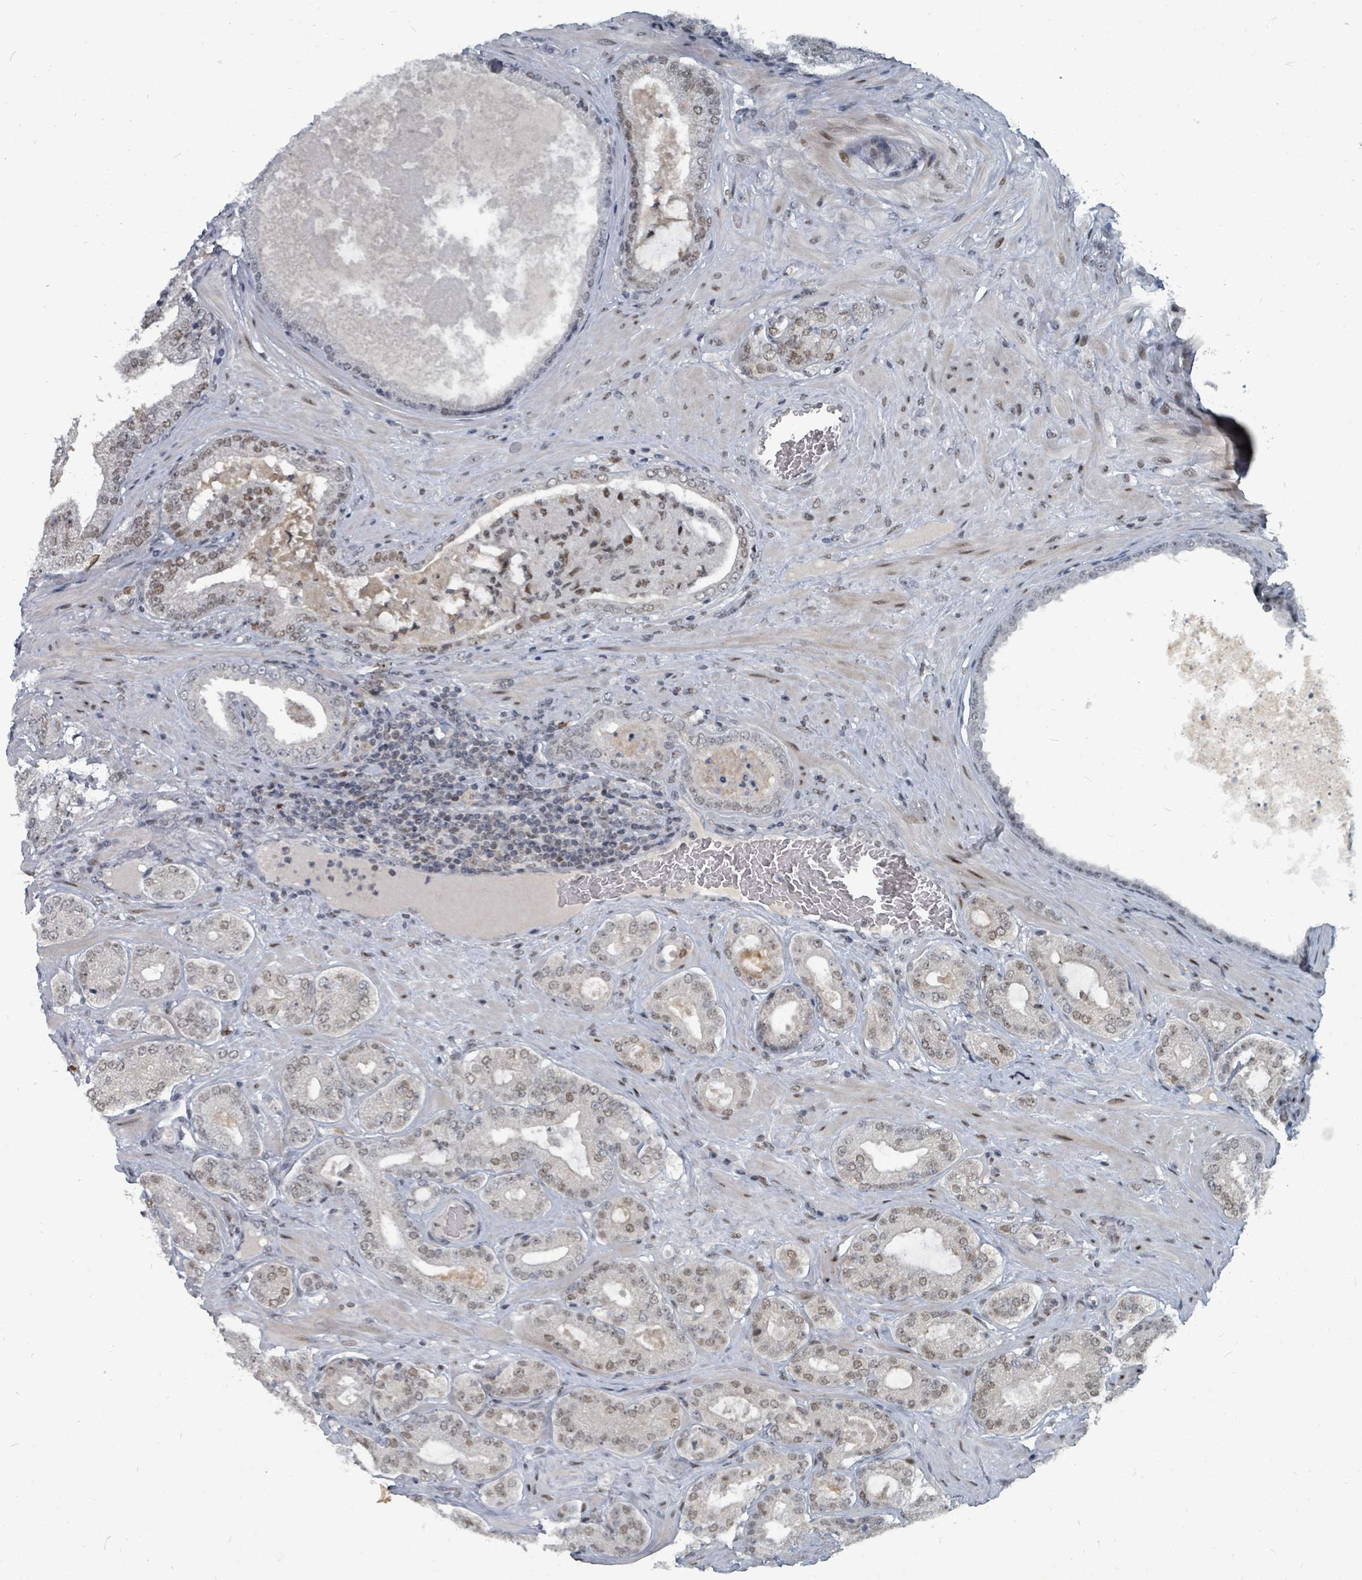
{"staining": {"intensity": "weak", "quantity": "25%-75%", "location": "nuclear"}, "tissue": "prostate cancer", "cell_type": "Tumor cells", "image_type": "cancer", "snomed": [{"axis": "morphology", "description": "Adenocarcinoma, Low grade"}, {"axis": "topography", "description": "Prostate"}], "caption": "Protein staining reveals weak nuclear staining in approximately 25%-75% of tumor cells in prostate cancer (low-grade adenocarcinoma).", "gene": "UCK1", "patient": {"sex": "male", "age": 63}}